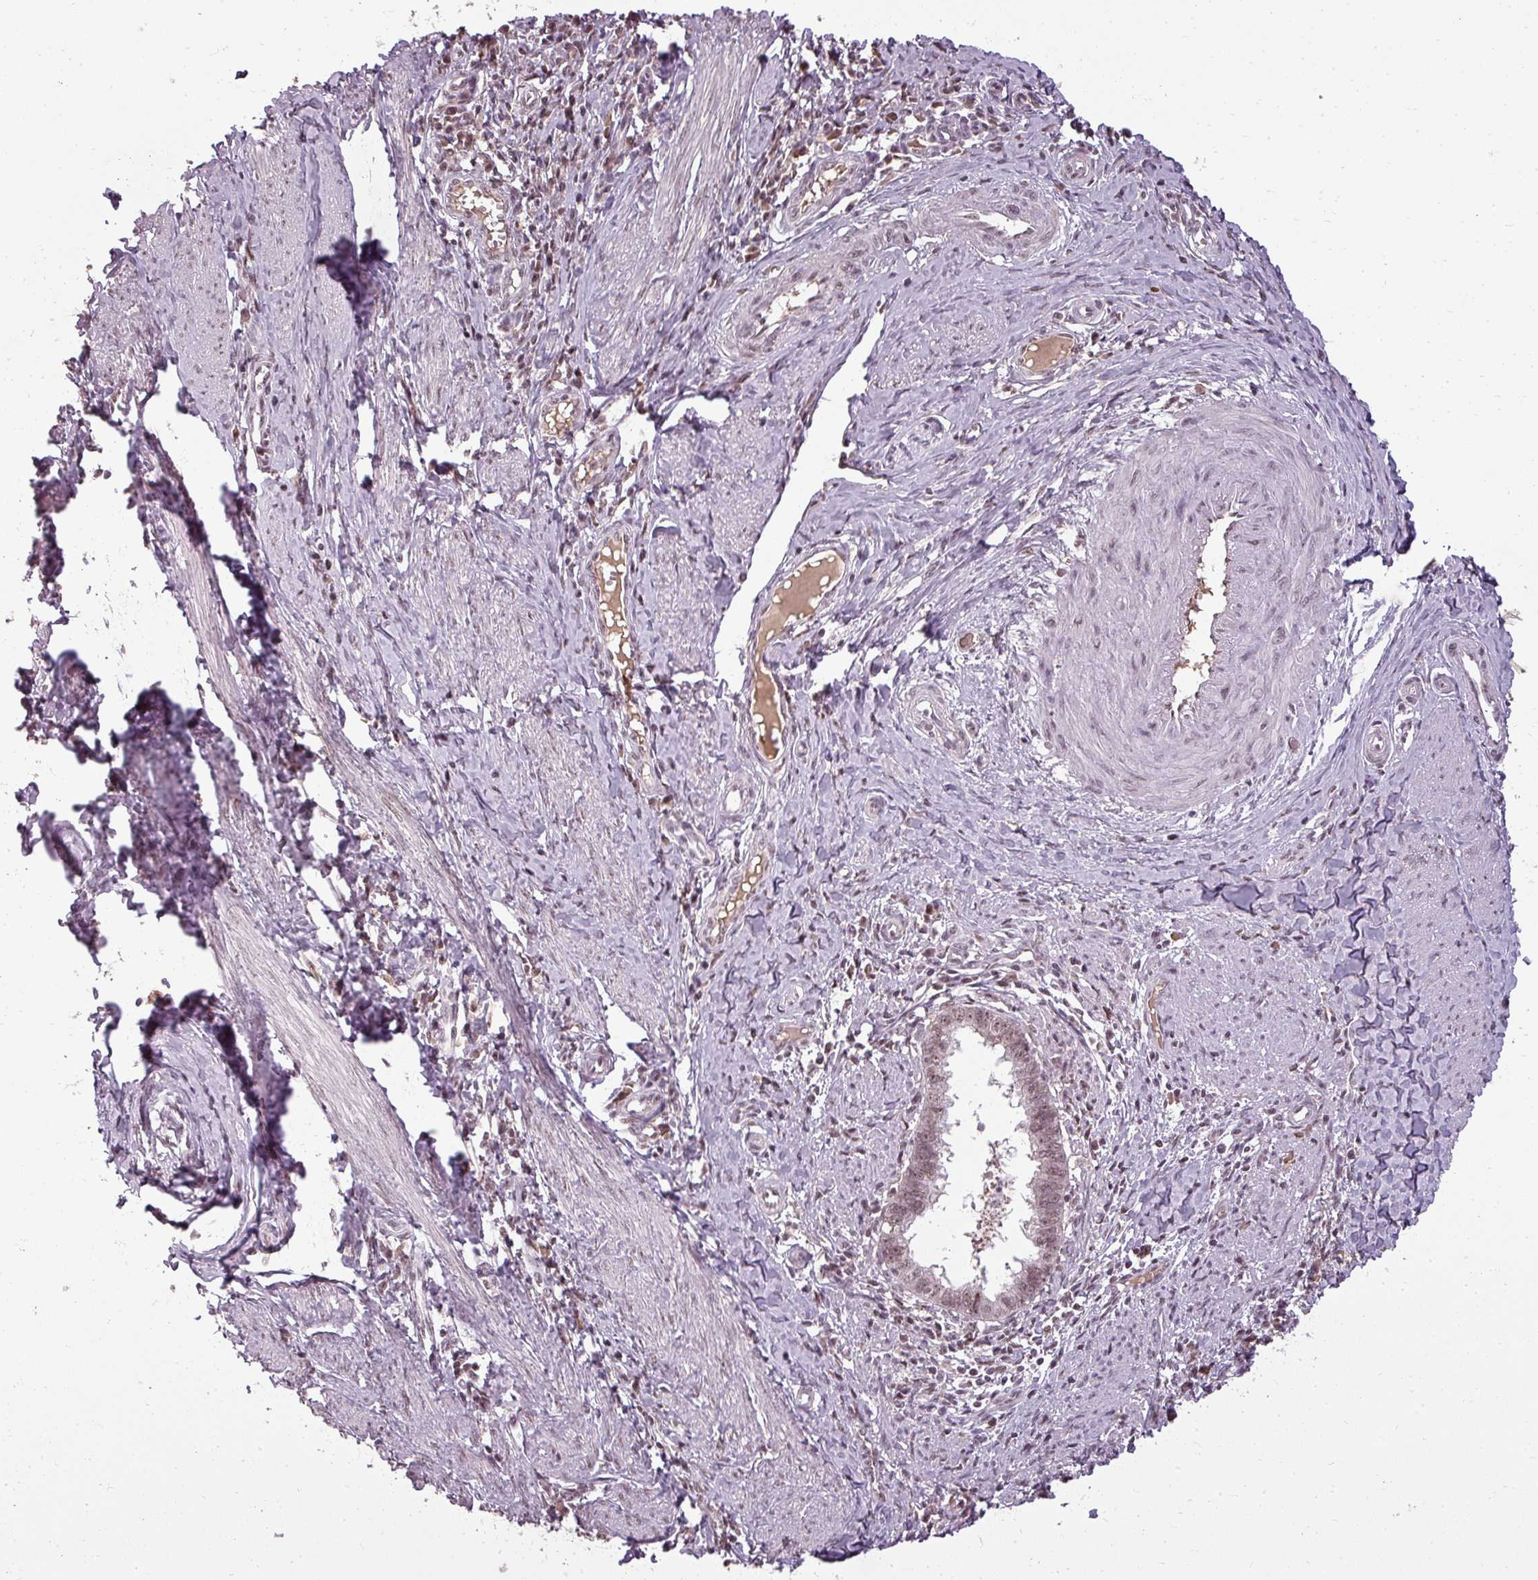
{"staining": {"intensity": "moderate", "quantity": ">75%", "location": "nuclear"}, "tissue": "cervical cancer", "cell_type": "Tumor cells", "image_type": "cancer", "snomed": [{"axis": "morphology", "description": "Adenocarcinoma, NOS"}, {"axis": "topography", "description": "Cervix"}], "caption": "Immunohistochemistry (IHC) image of neoplastic tissue: human cervical cancer (adenocarcinoma) stained using immunohistochemistry (IHC) demonstrates medium levels of moderate protein expression localized specifically in the nuclear of tumor cells, appearing as a nuclear brown color.", "gene": "BCAS3", "patient": {"sex": "female", "age": 36}}